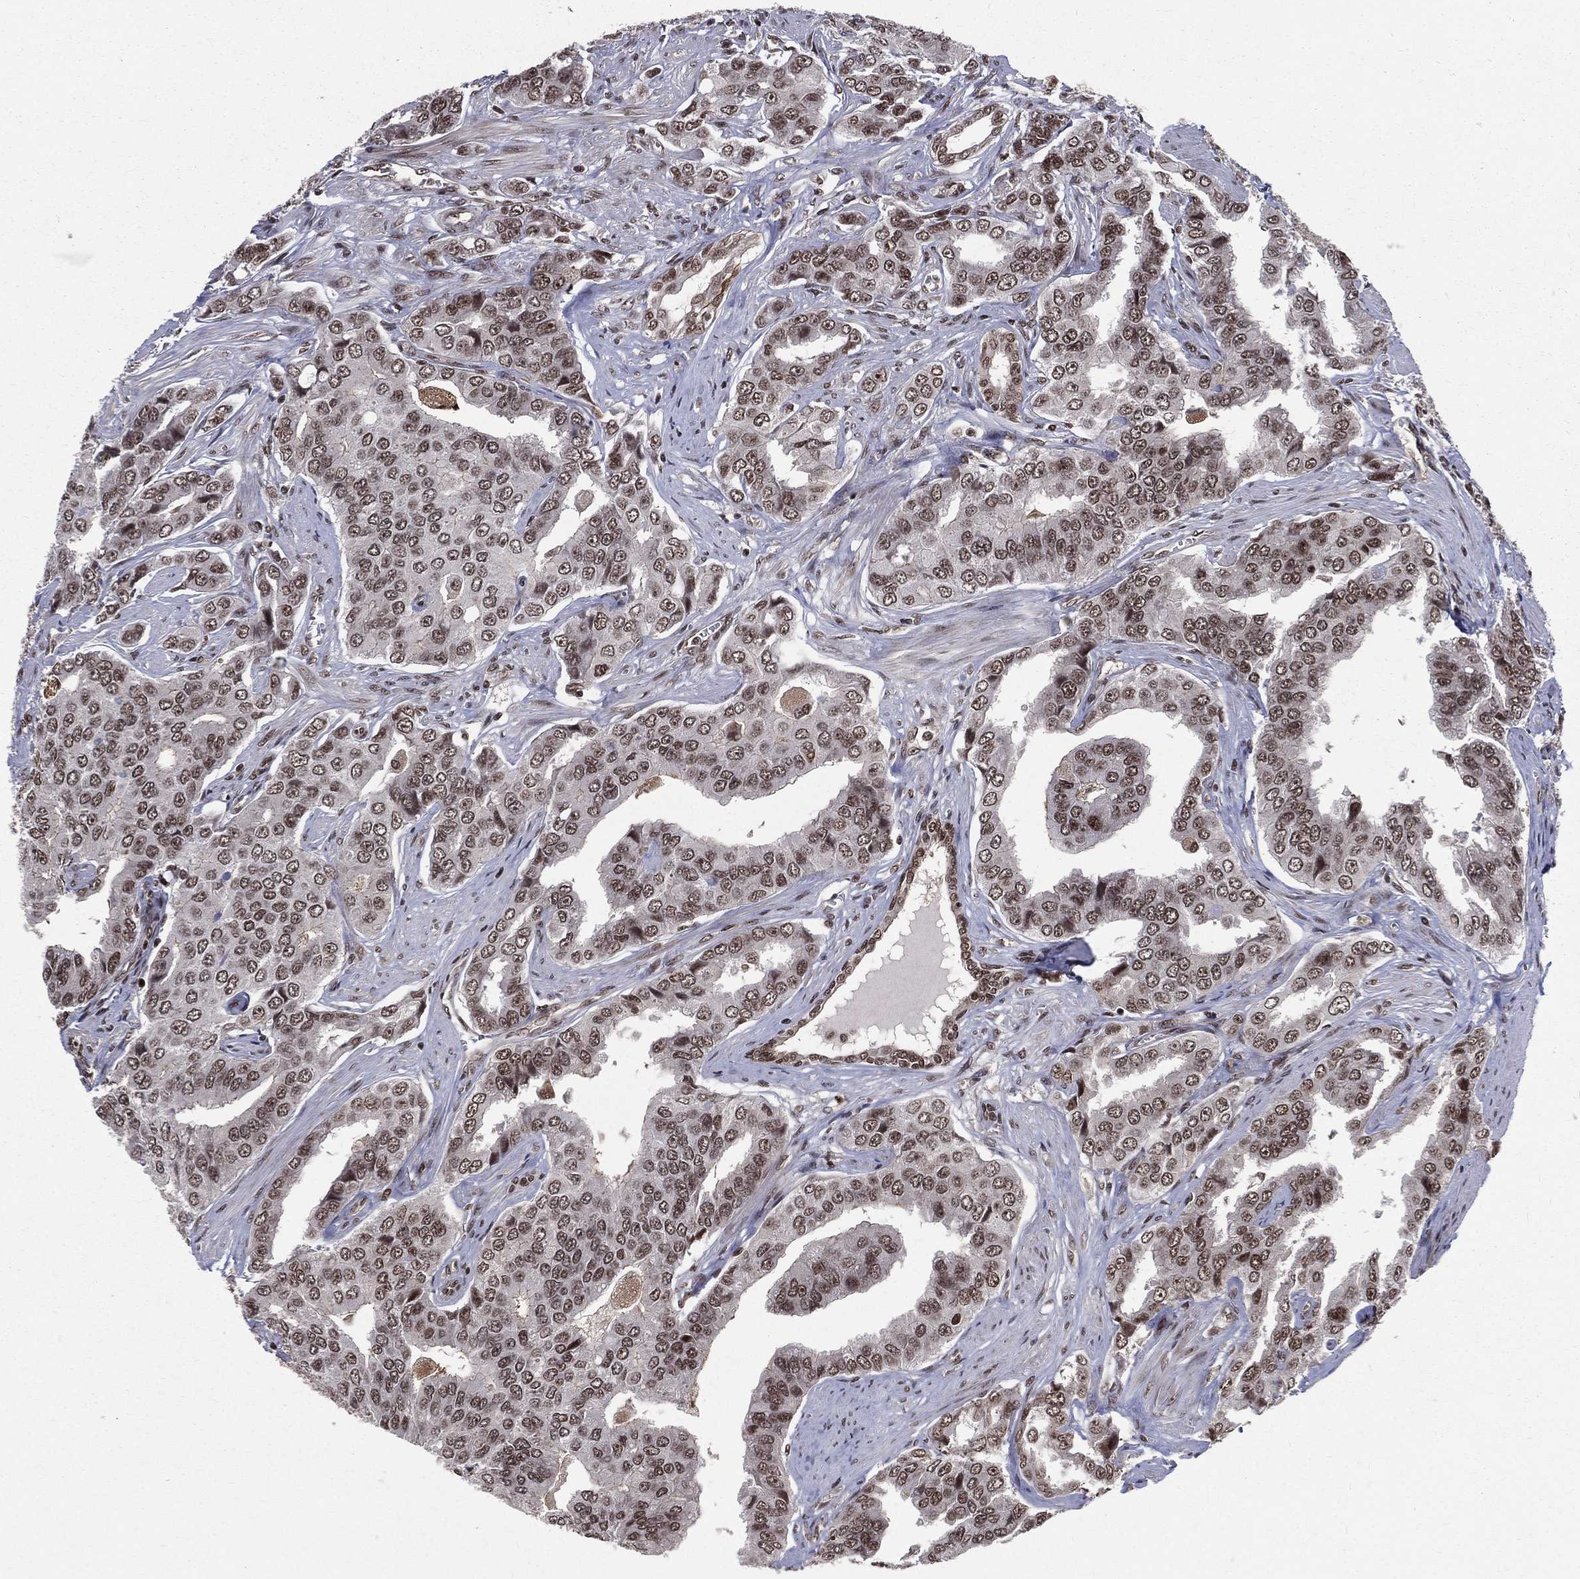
{"staining": {"intensity": "moderate", "quantity": ">75%", "location": "nuclear"}, "tissue": "prostate cancer", "cell_type": "Tumor cells", "image_type": "cancer", "snomed": [{"axis": "morphology", "description": "Adenocarcinoma, NOS"}, {"axis": "topography", "description": "Prostate and seminal vesicle, NOS"}, {"axis": "topography", "description": "Prostate"}], "caption": "There is medium levels of moderate nuclear expression in tumor cells of prostate cancer, as demonstrated by immunohistochemical staining (brown color).", "gene": "SMC3", "patient": {"sex": "male", "age": 69}}